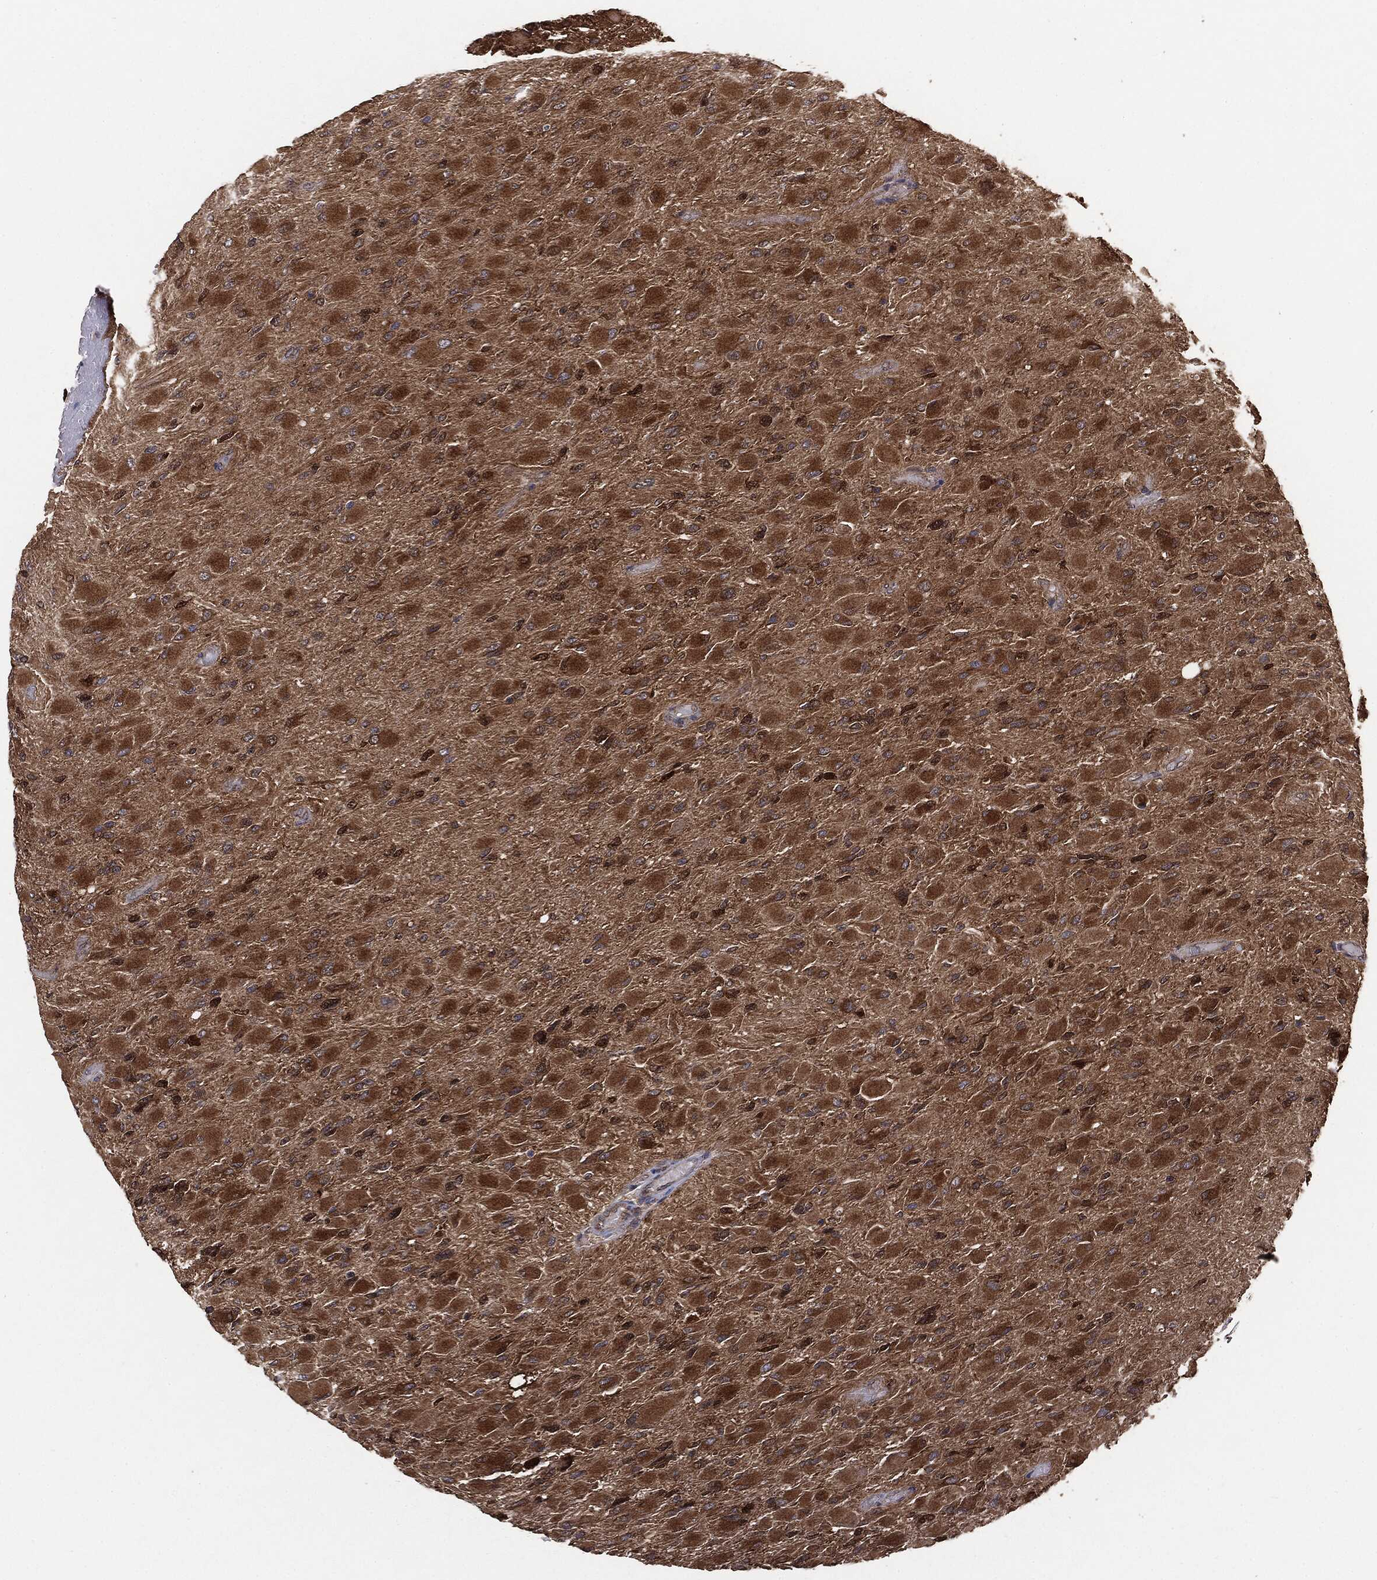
{"staining": {"intensity": "strong", "quantity": ">75%", "location": "cytoplasmic/membranous"}, "tissue": "glioma", "cell_type": "Tumor cells", "image_type": "cancer", "snomed": [{"axis": "morphology", "description": "Glioma, malignant, High grade"}, {"axis": "topography", "description": "Cerebral cortex"}], "caption": "Protein expression analysis of malignant glioma (high-grade) exhibits strong cytoplasmic/membranous positivity in about >75% of tumor cells. Nuclei are stained in blue.", "gene": "NME1", "patient": {"sex": "female", "age": 36}}